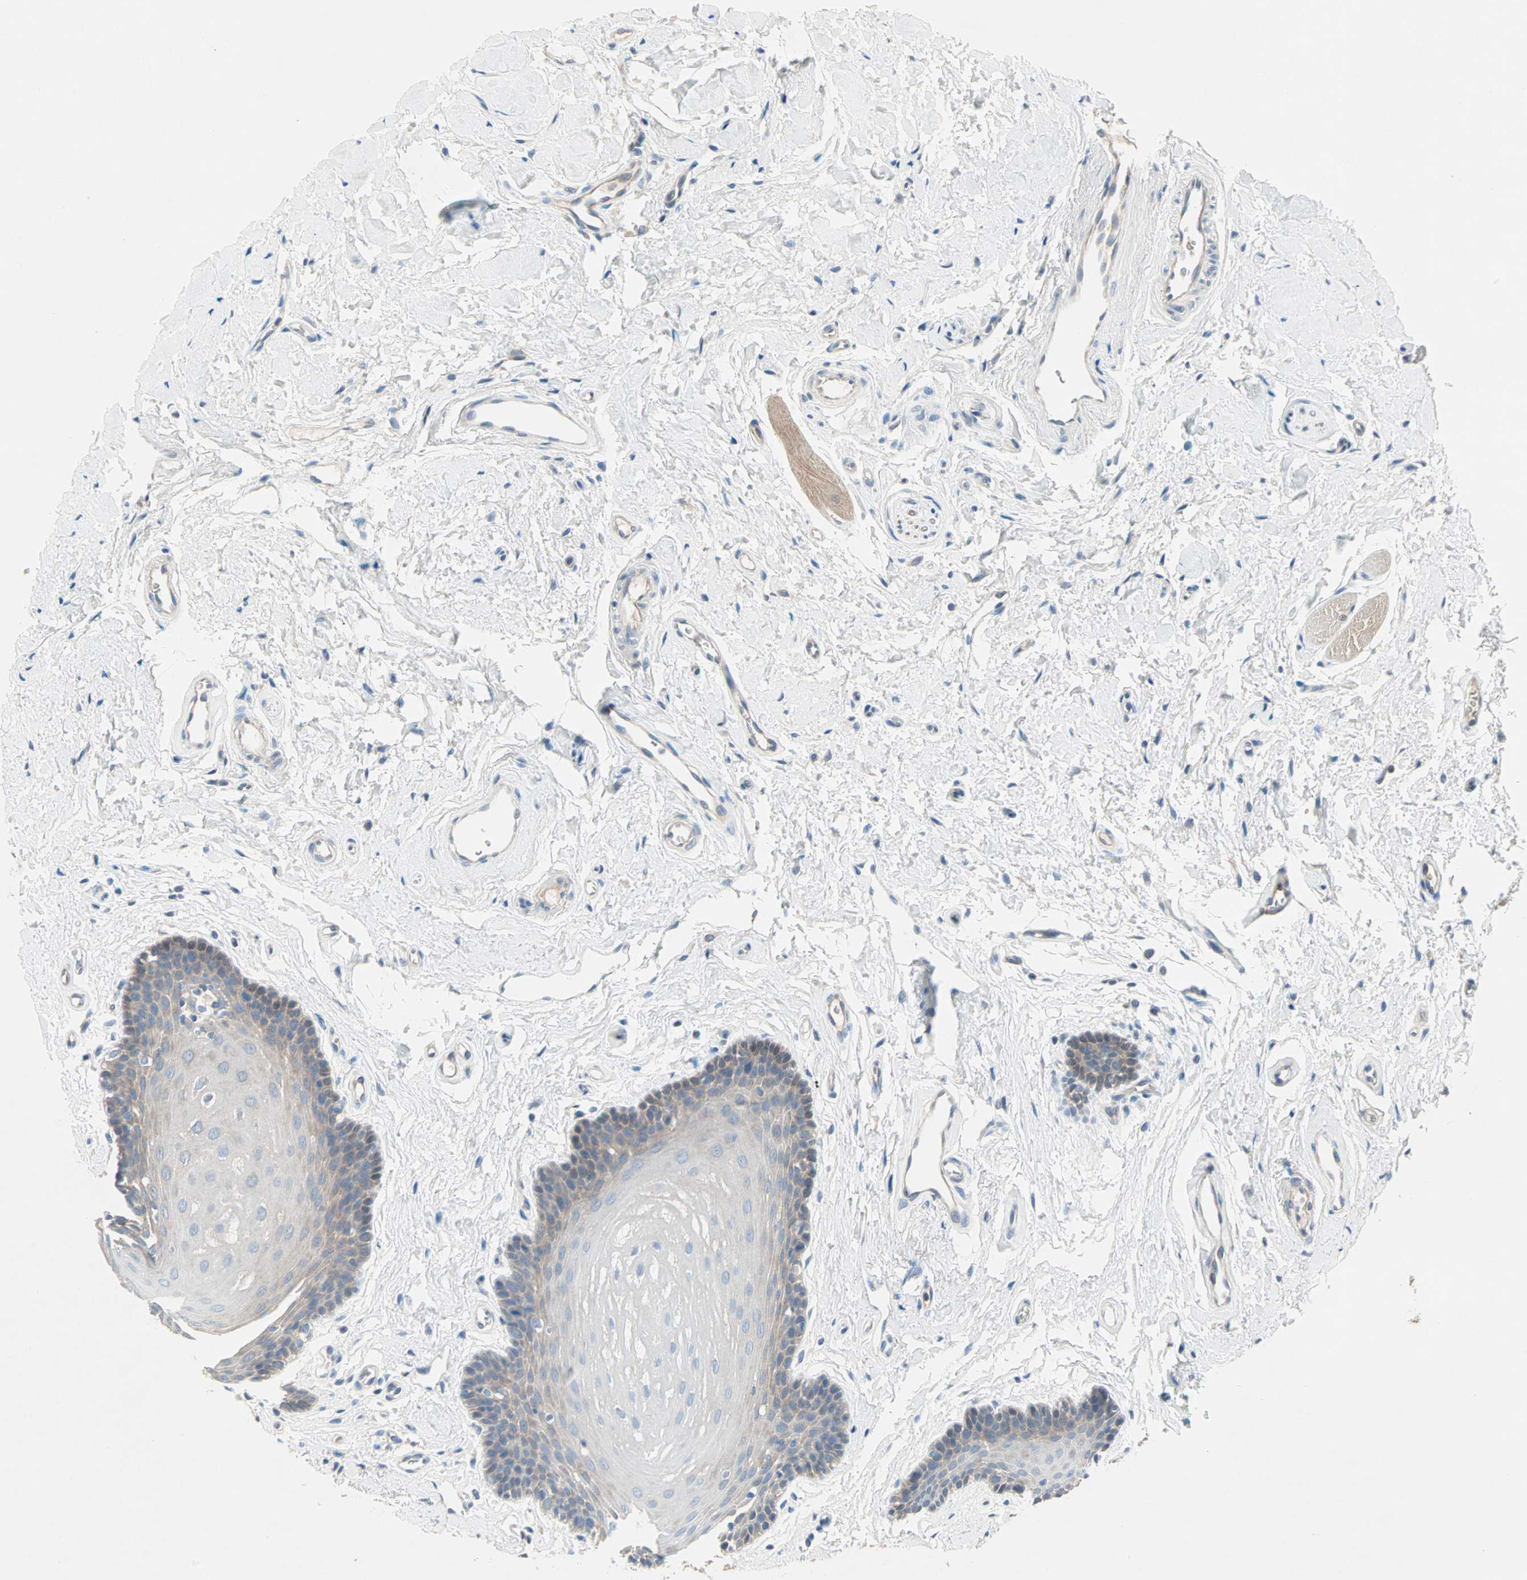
{"staining": {"intensity": "weak", "quantity": "25%-75%", "location": "cytoplasmic/membranous"}, "tissue": "oral mucosa", "cell_type": "Squamous epithelial cells", "image_type": "normal", "snomed": [{"axis": "morphology", "description": "Normal tissue, NOS"}, {"axis": "topography", "description": "Oral tissue"}], "caption": "Protein expression analysis of normal oral mucosa demonstrates weak cytoplasmic/membranous expression in about 25%-75% of squamous epithelial cells.", "gene": "MPI", "patient": {"sex": "male", "age": 62}}